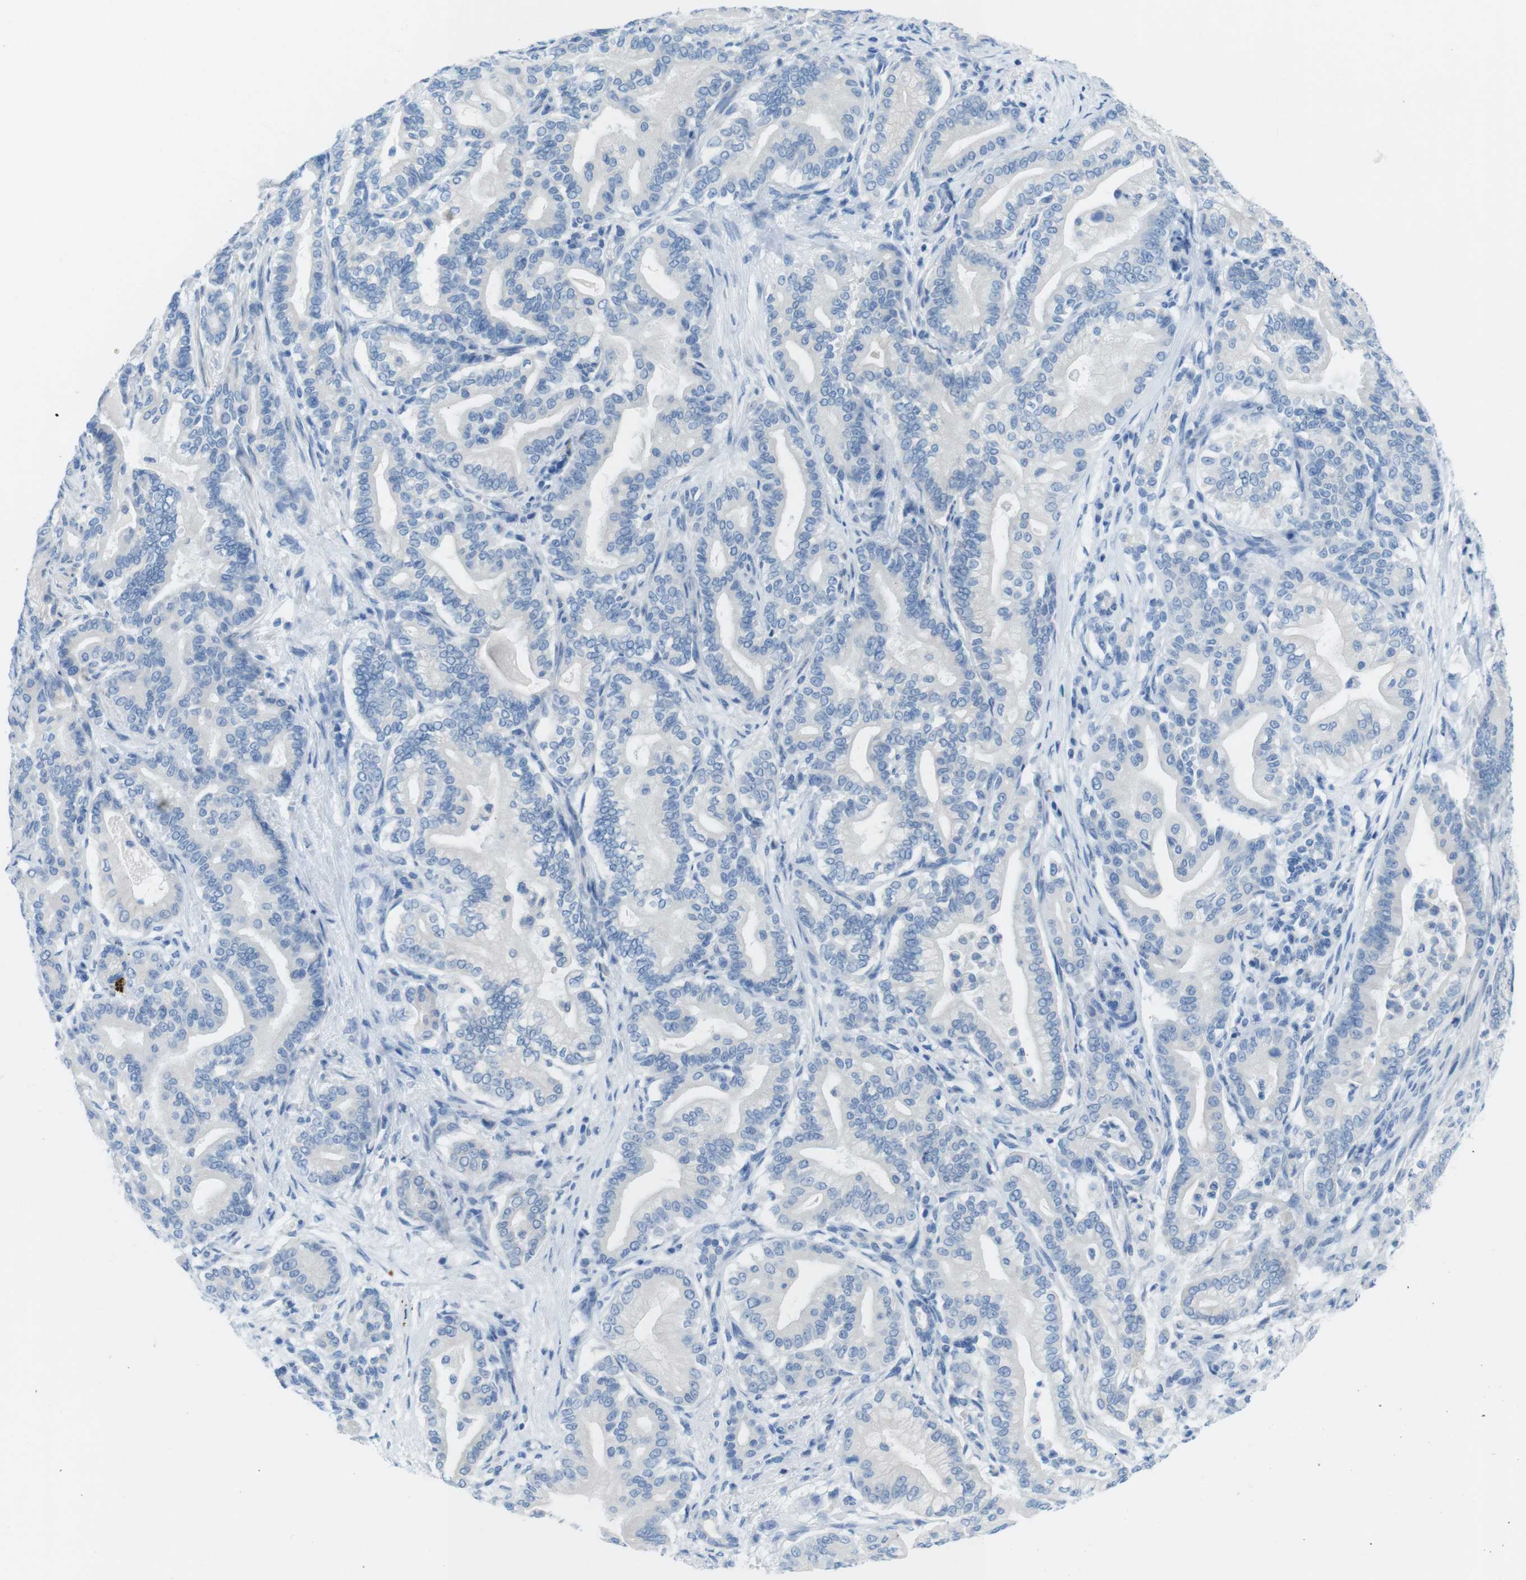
{"staining": {"intensity": "negative", "quantity": "none", "location": "none"}, "tissue": "pancreatic cancer", "cell_type": "Tumor cells", "image_type": "cancer", "snomed": [{"axis": "morphology", "description": "Normal tissue, NOS"}, {"axis": "morphology", "description": "Adenocarcinoma, NOS"}, {"axis": "topography", "description": "Pancreas"}], "caption": "Tumor cells are negative for brown protein staining in pancreatic adenocarcinoma. (Stains: DAB immunohistochemistry with hematoxylin counter stain, Microscopy: brightfield microscopy at high magnification).", "gene": "GAP43", "patient": {"sex": "male", "age": 63}}